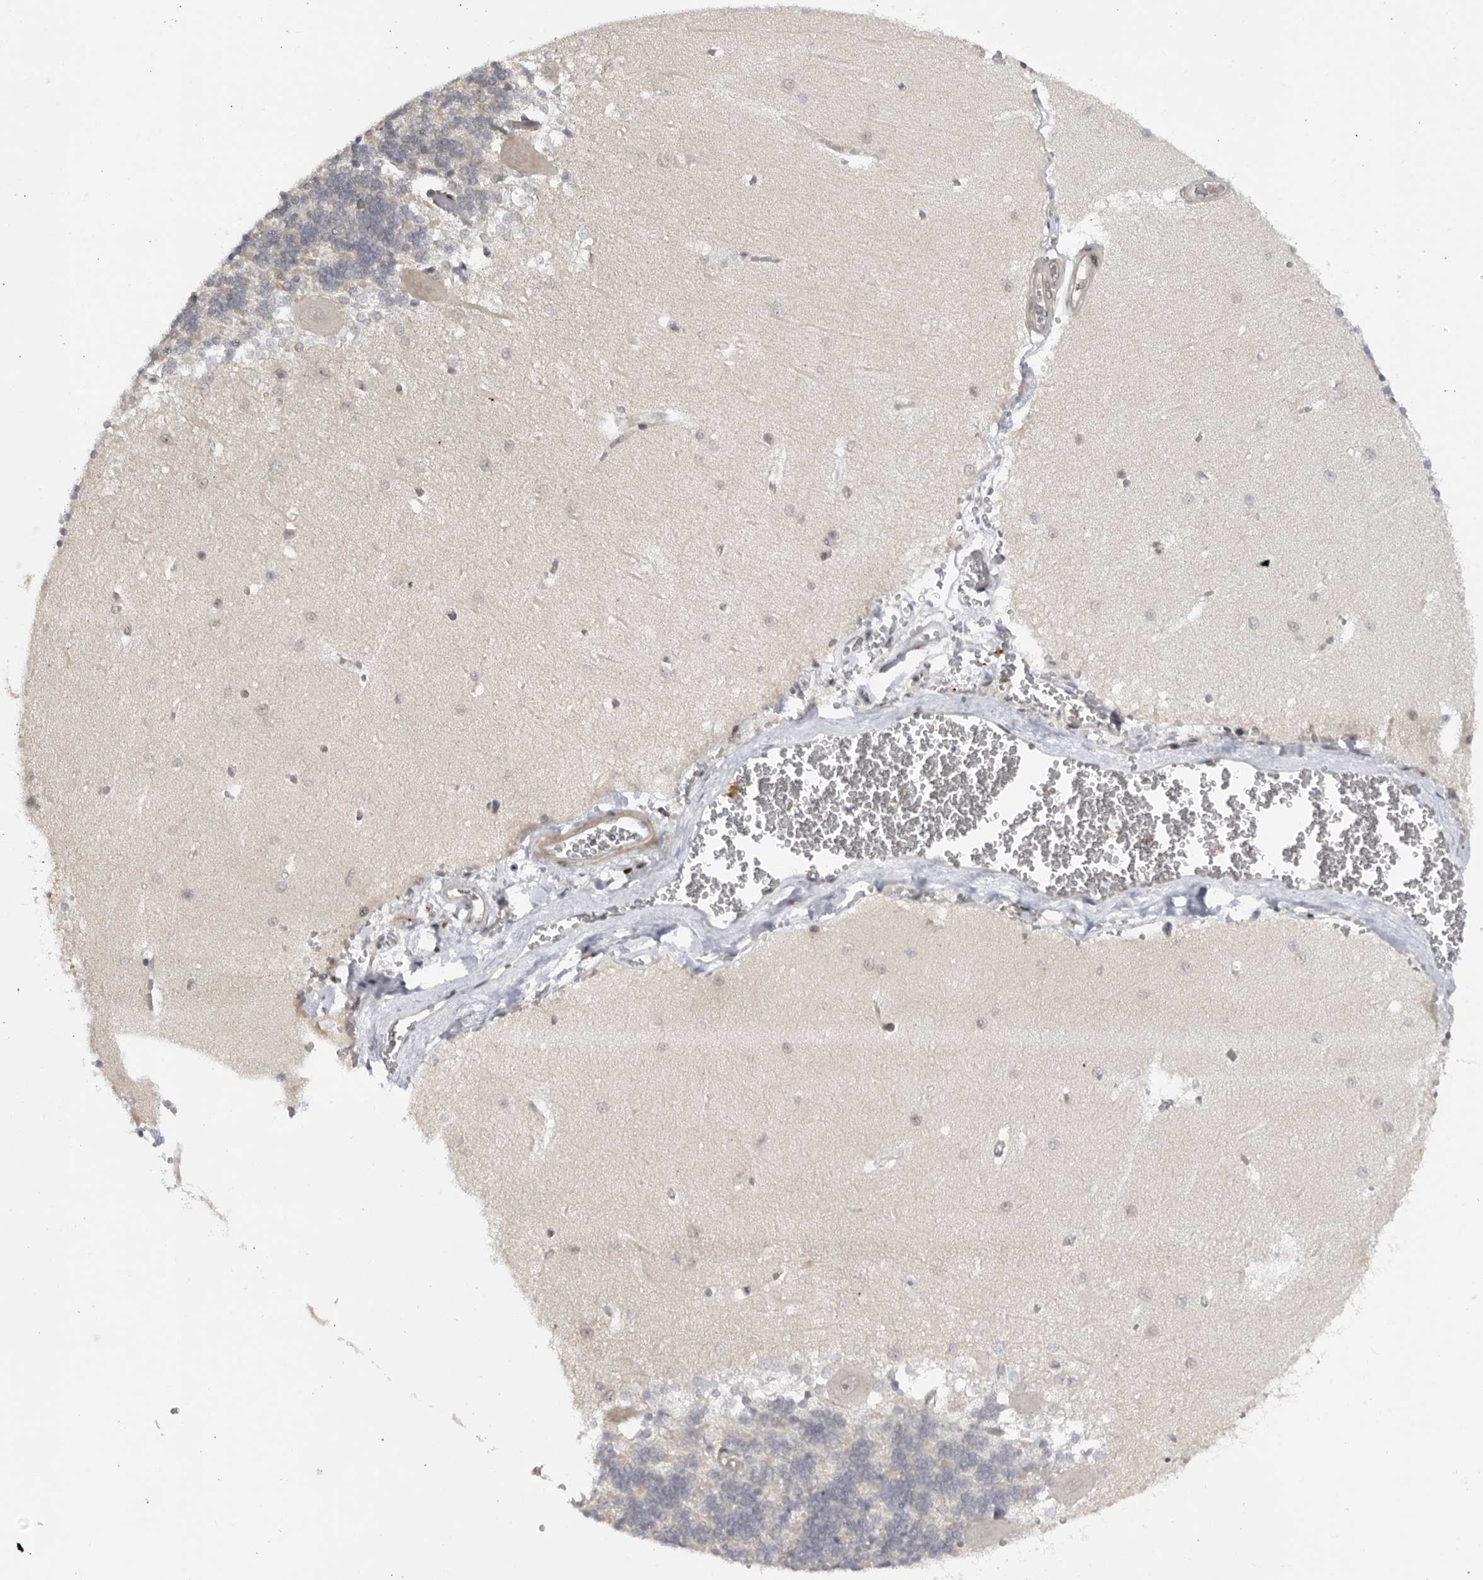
{"staining": {"intensity": "negative", "quantity": "none", "location": "none"}, "tissue": "cerebellum", "cell_type": "Cells in granular layer", "image_type": "normal", "snomed": [{"axis": "morphology", "description": "Normal tissue, NOS"}, {"axis": "topography", "description": "Cerebellum"}], "caption": "Image shows no protein positivity in cells in granular layer of unremarkable cerebellum.", "gene": "DTL", "patient": {"sex": "male", "age": 37}}